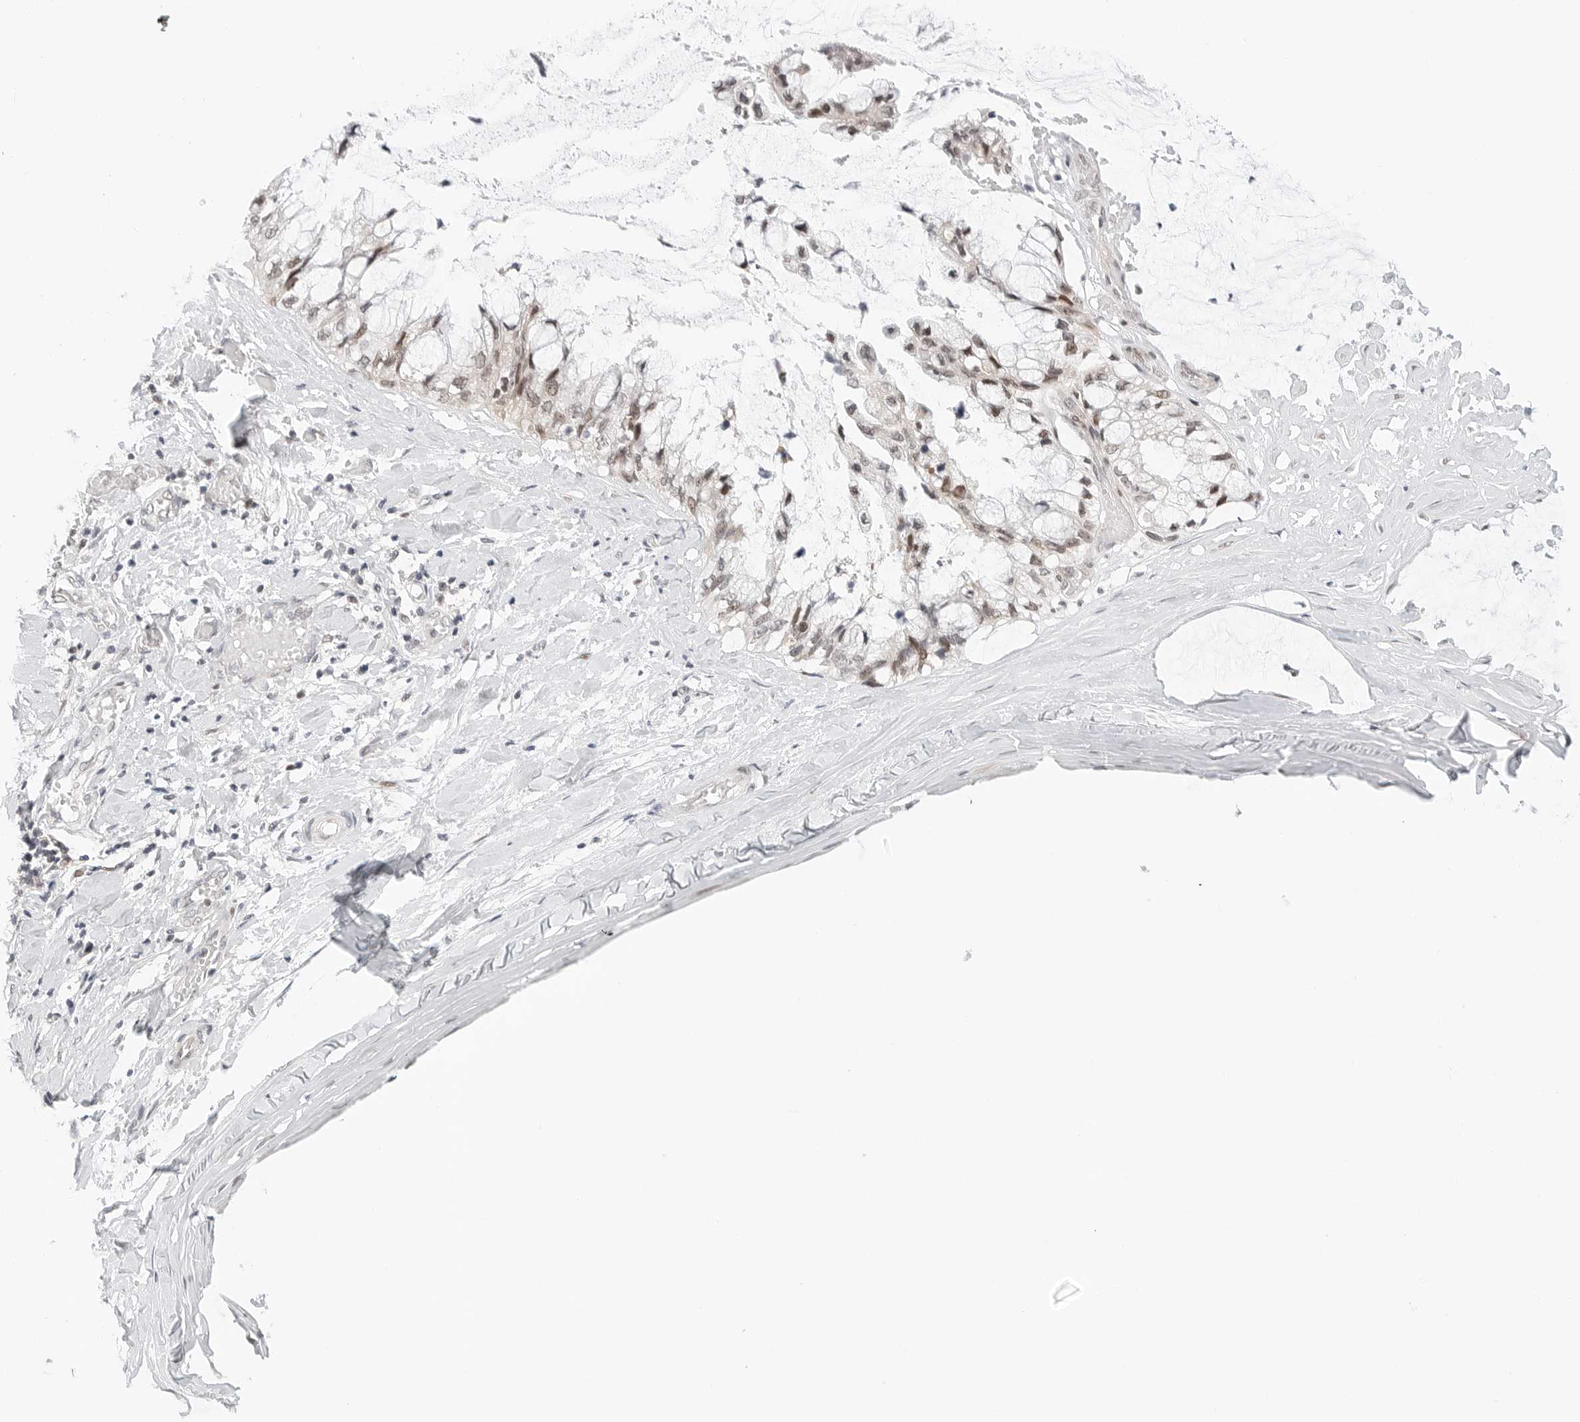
{"staining": {"intensity": "weak", "quantity": "25%-75%", "location": "nuclear"}, "tissue": "ovarian cancer", "cell_type": "Tumor cells", "image_type": "cancer", "snomed": [{"axis": "morphology", "description": "Cystadenocarcinoma, mucinous, NOS"}, {"axis": "topography", "description": "Ovary"}], "caption": "Protein expression analysis of ovarian mucinous cystadenocarcinoma exhibits weak nuclear expression in approximately 25%-75% of tumor cells. (Stains: DAB (3,3'-diaminobenzidine) in brown, nuclei in blue, Microscopy: brightfield microscopy at high magnification).", "gene": "TSEN2", "patient": {"sex": "female", "age": 39}}